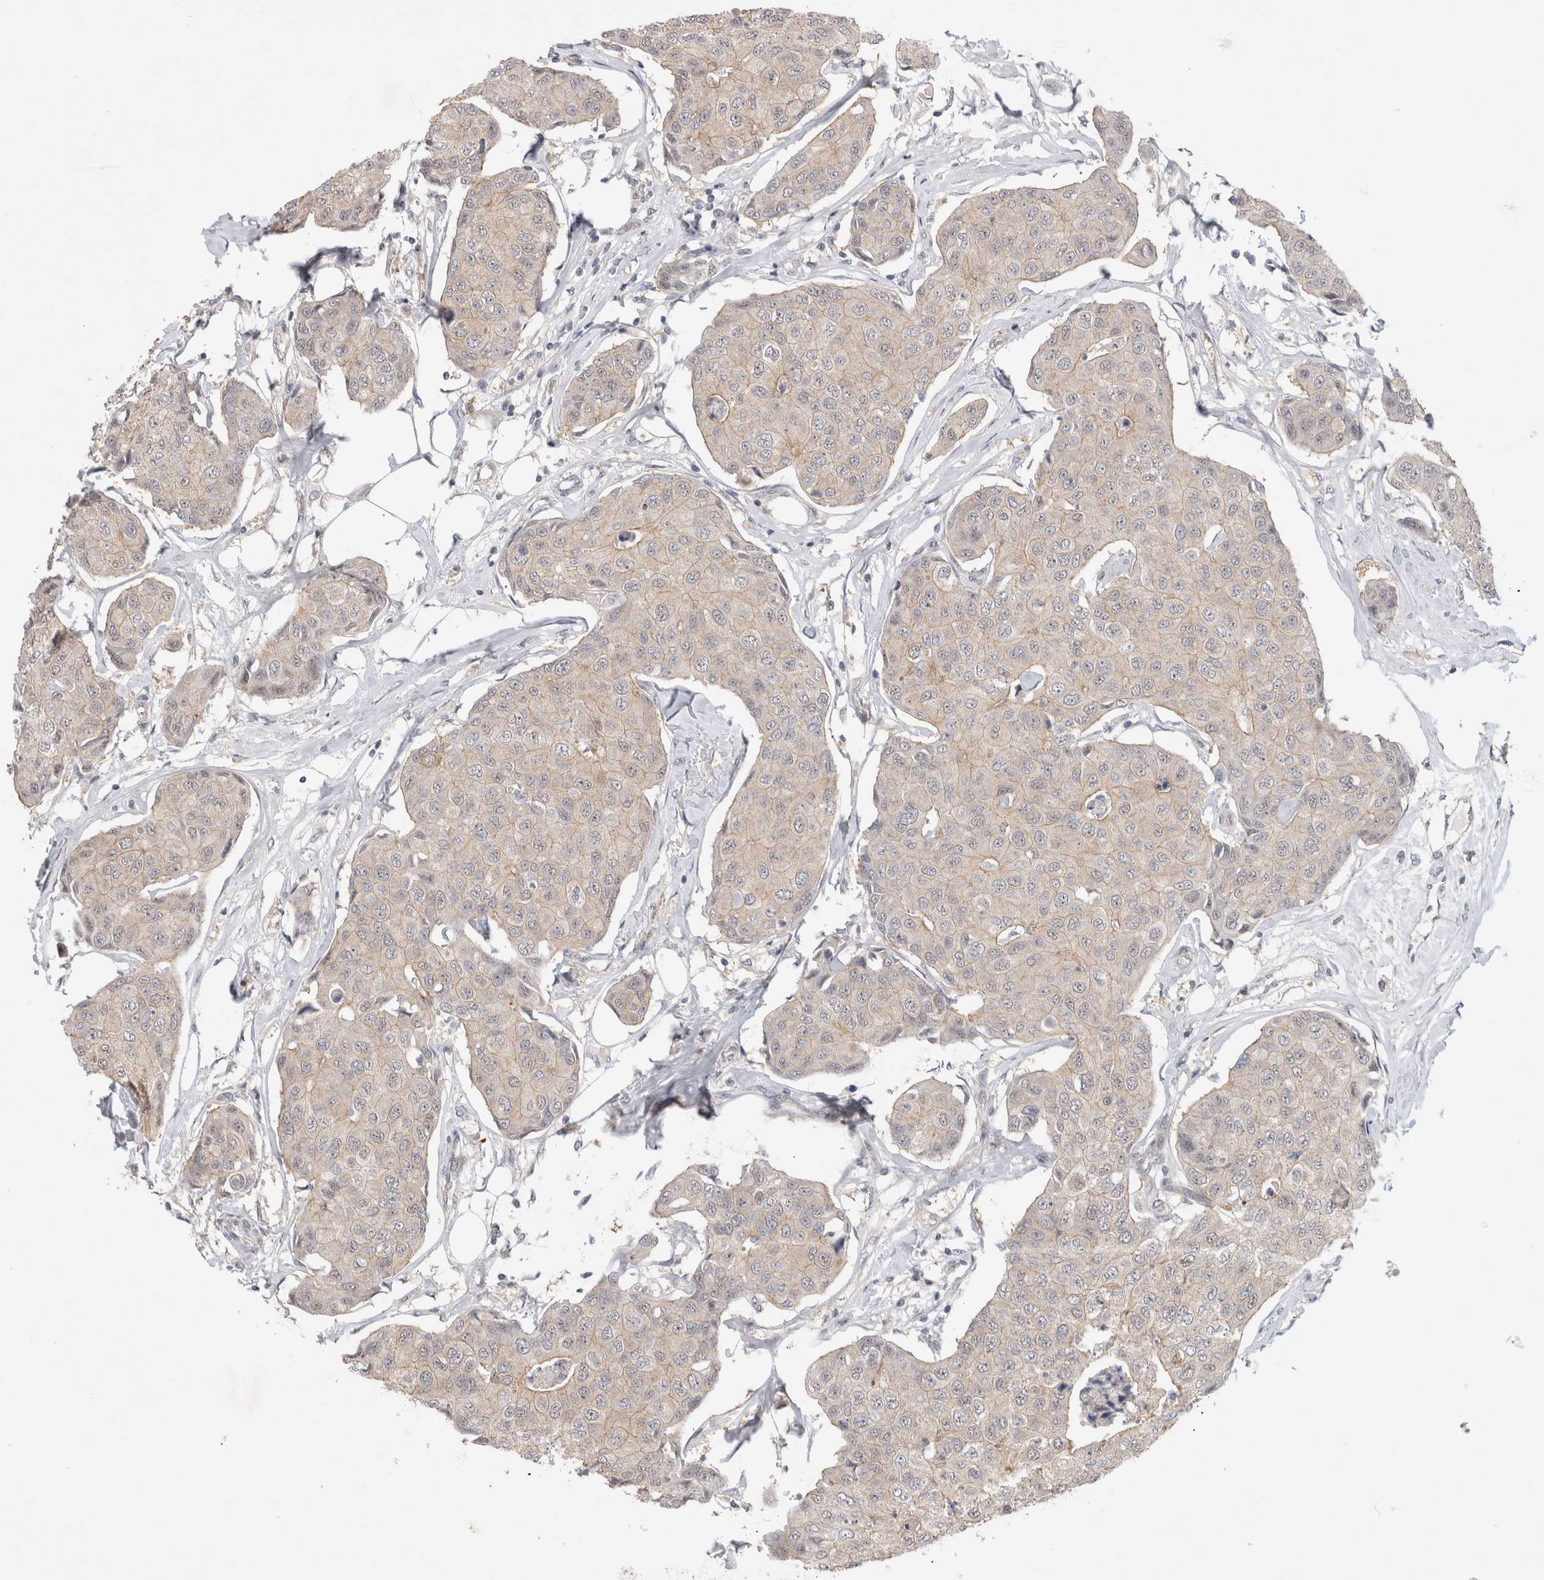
{"staining": {"intensity": "weak", "quantity": "<25%", "location": "cytoplasmic/membranous"}, "tissue": "breast cancer", "cell_type": "Tumor cells", "image_type": "cancer", "snomed": [{"axis": "morphology", "description": "Duct carcinoma"}, {"axis": "topography", "description": "Breast"}], "caption": "Immunohistochemistry (IHC) image of neoplastic tissue: human breast invasive ductal carcinoma stained with DAB (3,3'-diaminobenzidine) reveals no significant protein staining in tumor cells. Nuclei are stained in blue.", "gene": "CERS3", "patient": {"sex": "female", "age": 80}}